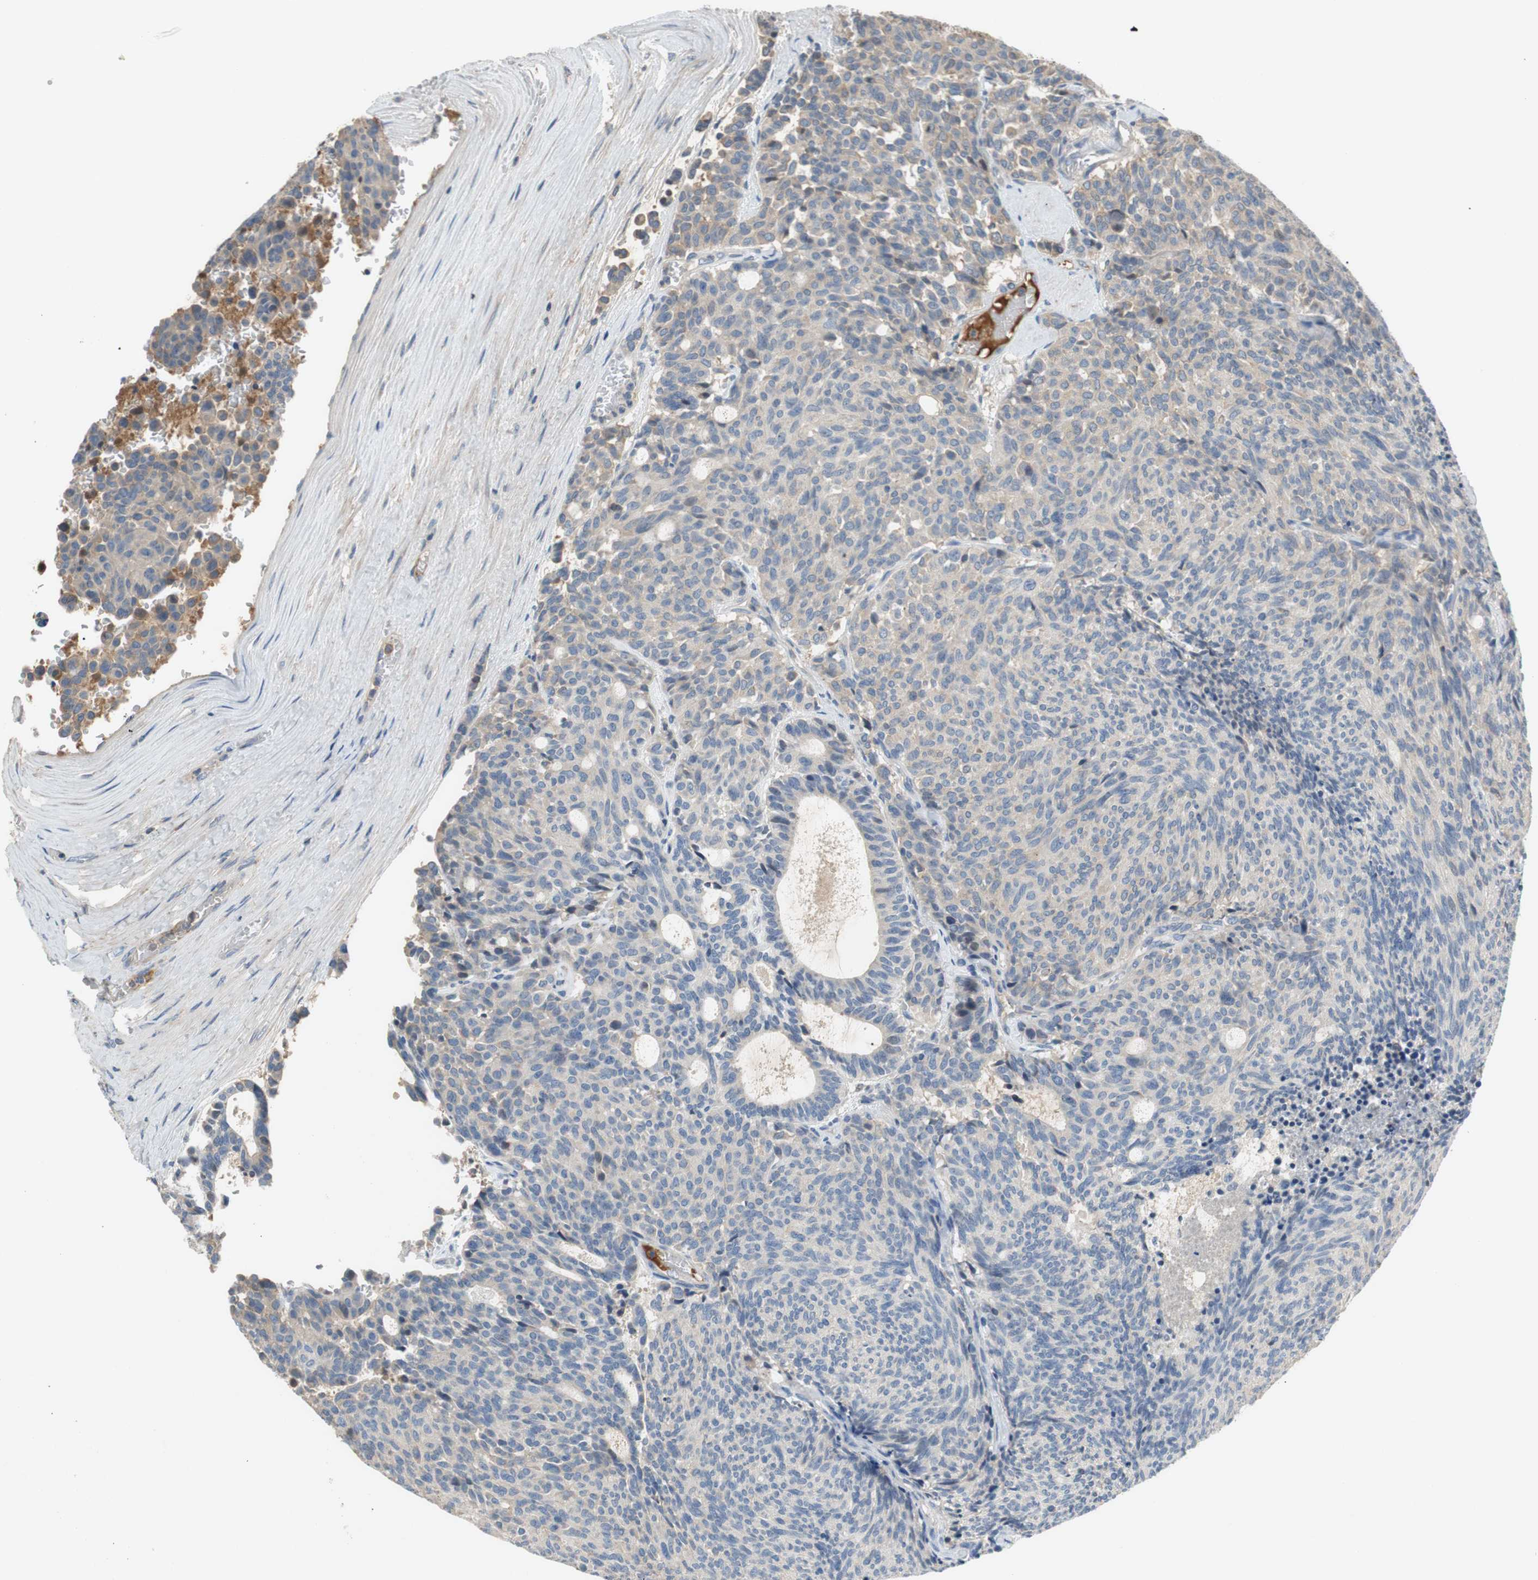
{"staining": {"intensity": "negative", "quantity": "none", "location": "none"}, "tissue": "carcinoid", "cell_type": "Tumor cells", "image_type": "cancer", "snomed": [{"axis": "morphology", "description": "Carcinoid, malignant, NOS"}, {"axis": "topography", "description": "Pancreas"}], "caption": "High power microscopy histopathology image of an immunohistochemistry micrograph of carcinoid (malignant), revealing no significant staining in tumor cells. The staining is performed using DAB (3,3'-diaminobenzidine) brown chromogen with nuclei counter-stained in using hematoxylin.", "gene": "C4A", "patient": {"sex": "female", "age": 54}}